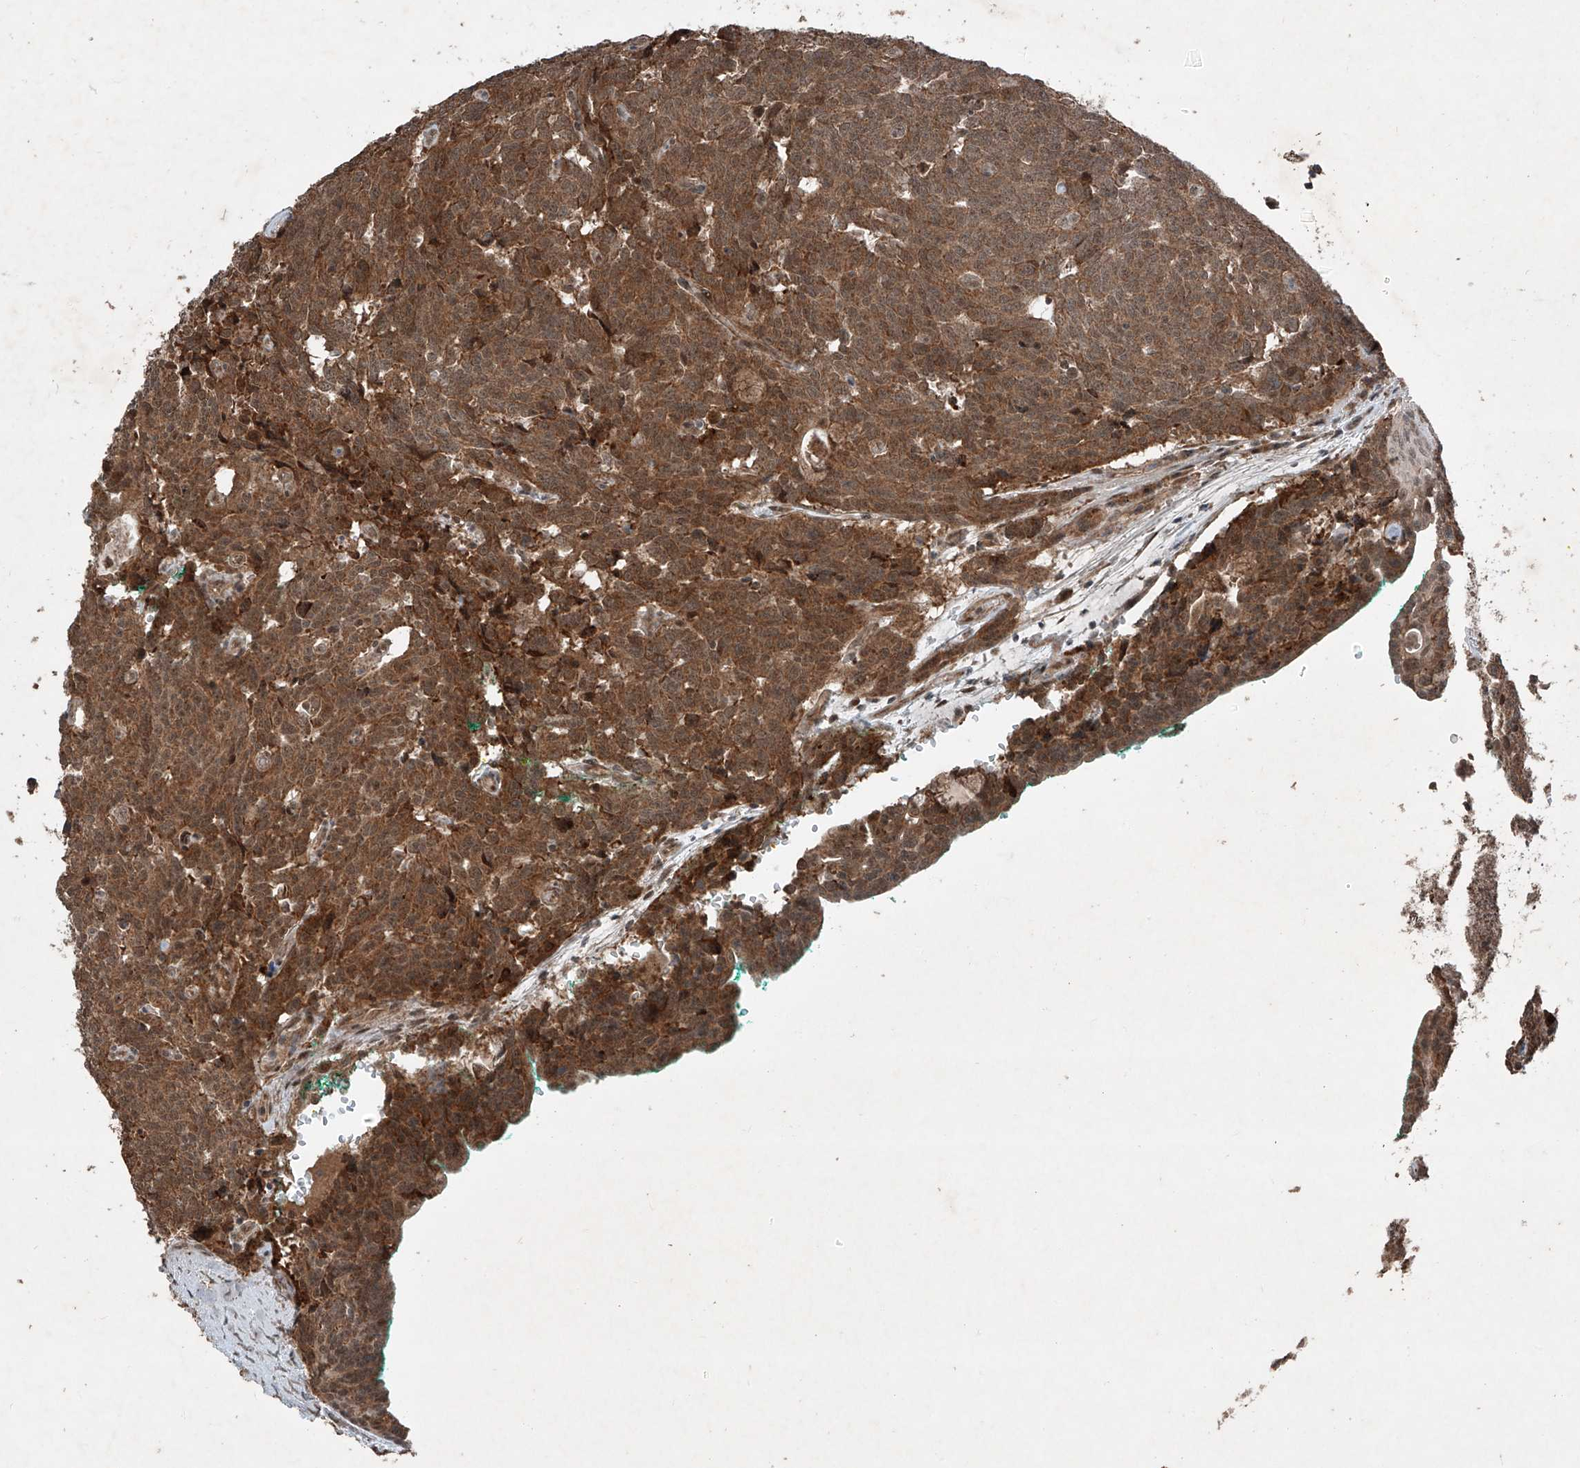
{"staining": {"intensity": "strong", "quantity": ">75%", "location": "cytoplasmic/membranous"}, "tissue": "carcinoid", "cell_type": "Tumor cells", "image_type": "cancer", "snomed": [{"axis": "morphology", "description": "Carcinoid, malignant, NOS"}, {"axis": "topography", "description": "Lung"}], "caption": "High-power microscopy captured an immunohistochemistry (IHC) micrograph of carcinoid (malignant), revealing strong cytoplasmic/membranous staining in about >75% of tumor cells.", "gene": "ZNF620", "patient": {"sex": "female", "age": 46}}